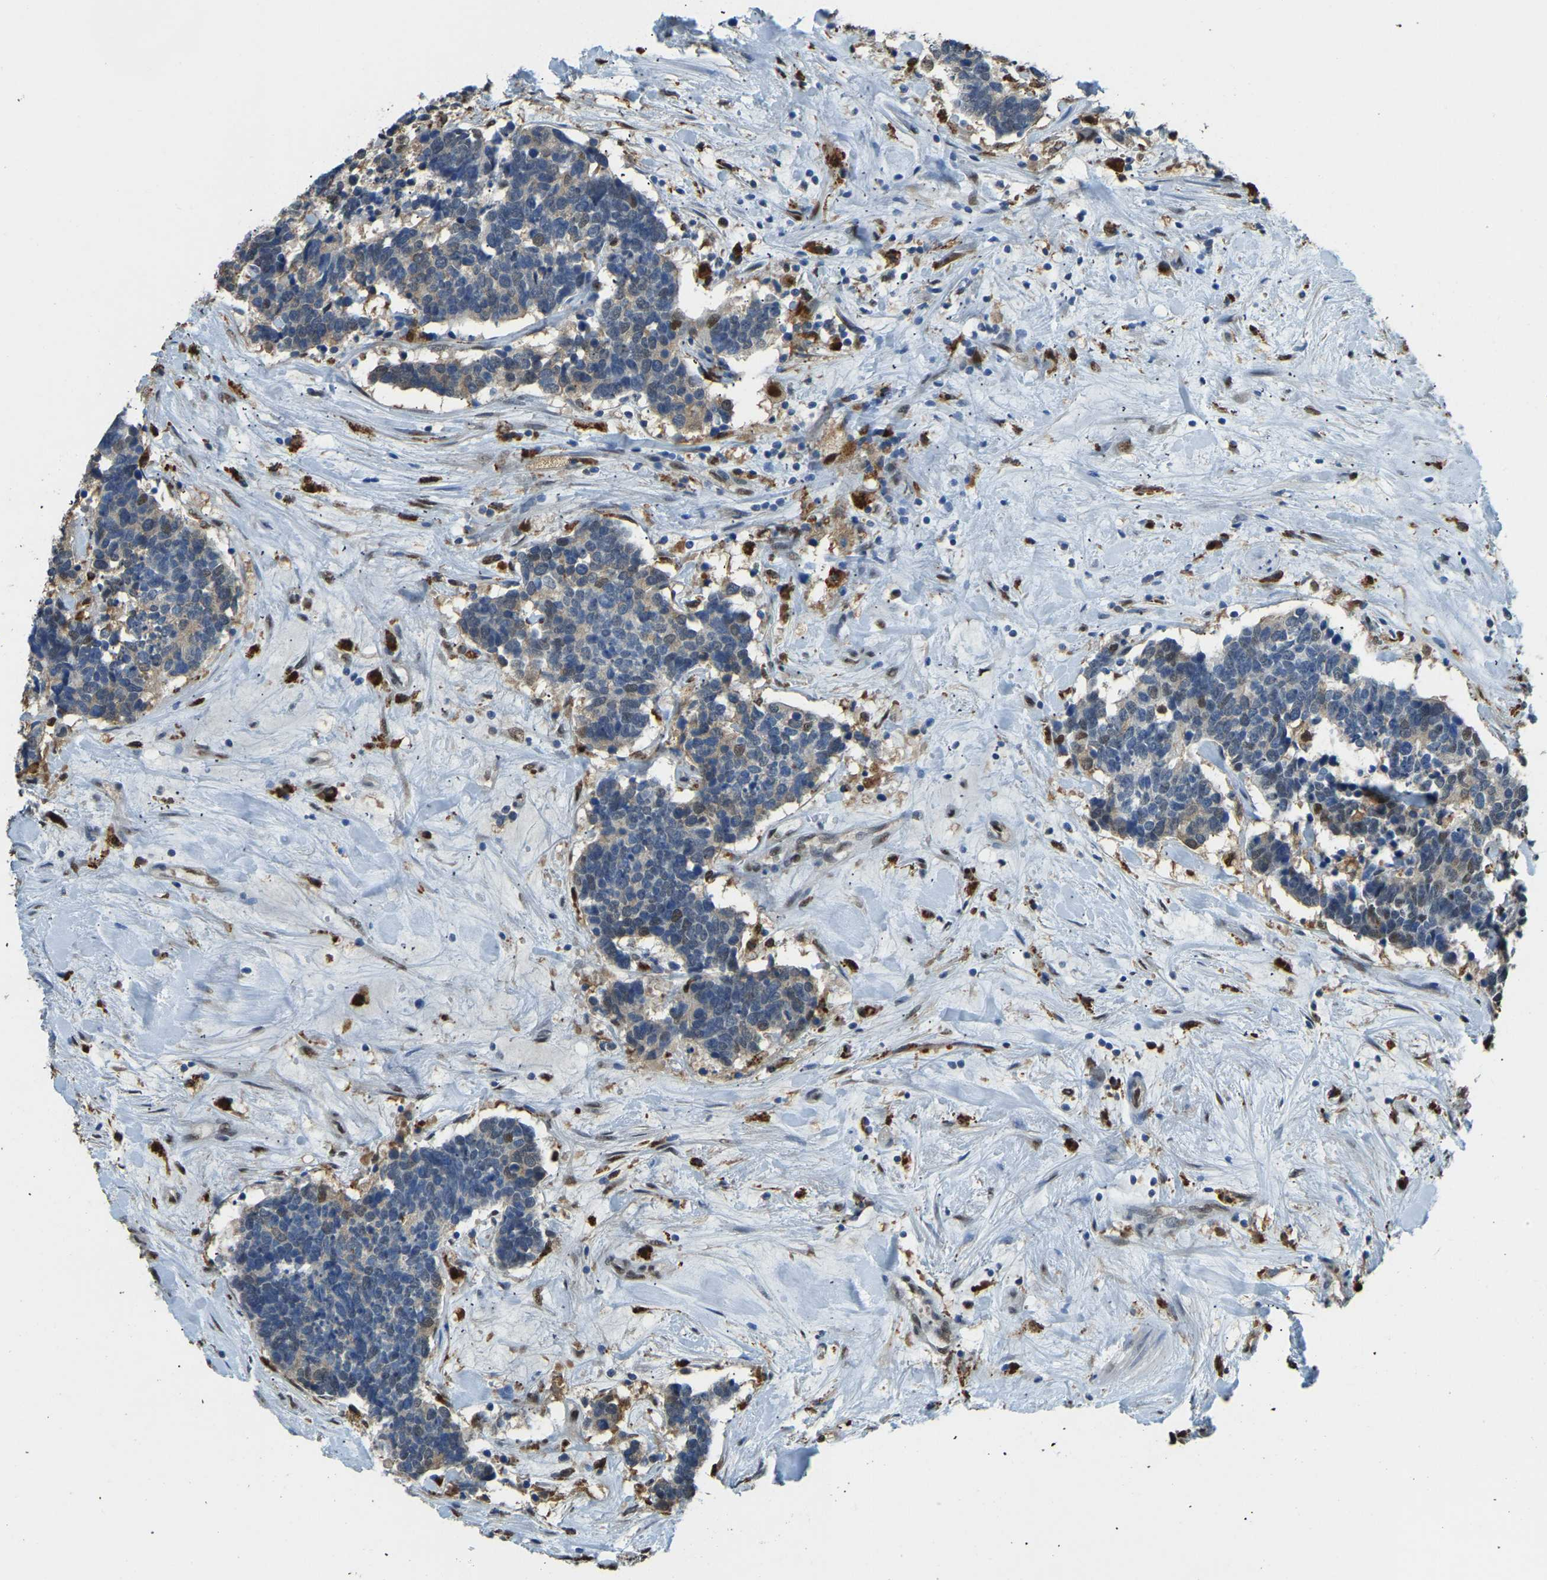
{"staining": {"intensity": "weak", "quantity": ">75%", "location": "cytoplasmic/membranous,nuclear"}, "tissue": "carcinoid", "cell_type": "Tumor cells", "image_type": "cancer", "snomed": [{"axis": "morphology", "description": "Carcinoma, NOS"}, {"axis": "morphology", "description": "Carcinoid, malignant, NOS"}, {"axis": "topography", "description": "Urinary bladder"}], "caption": "Immunohistochemical staining of human carcinoid (malignant) demonstrates low levels of weak cytoplasmic/membranous and nuclear protein positivity in about >75% of tumor cells.", "gene": "NANS", "patient": {"sex": "male", "age": 57}}